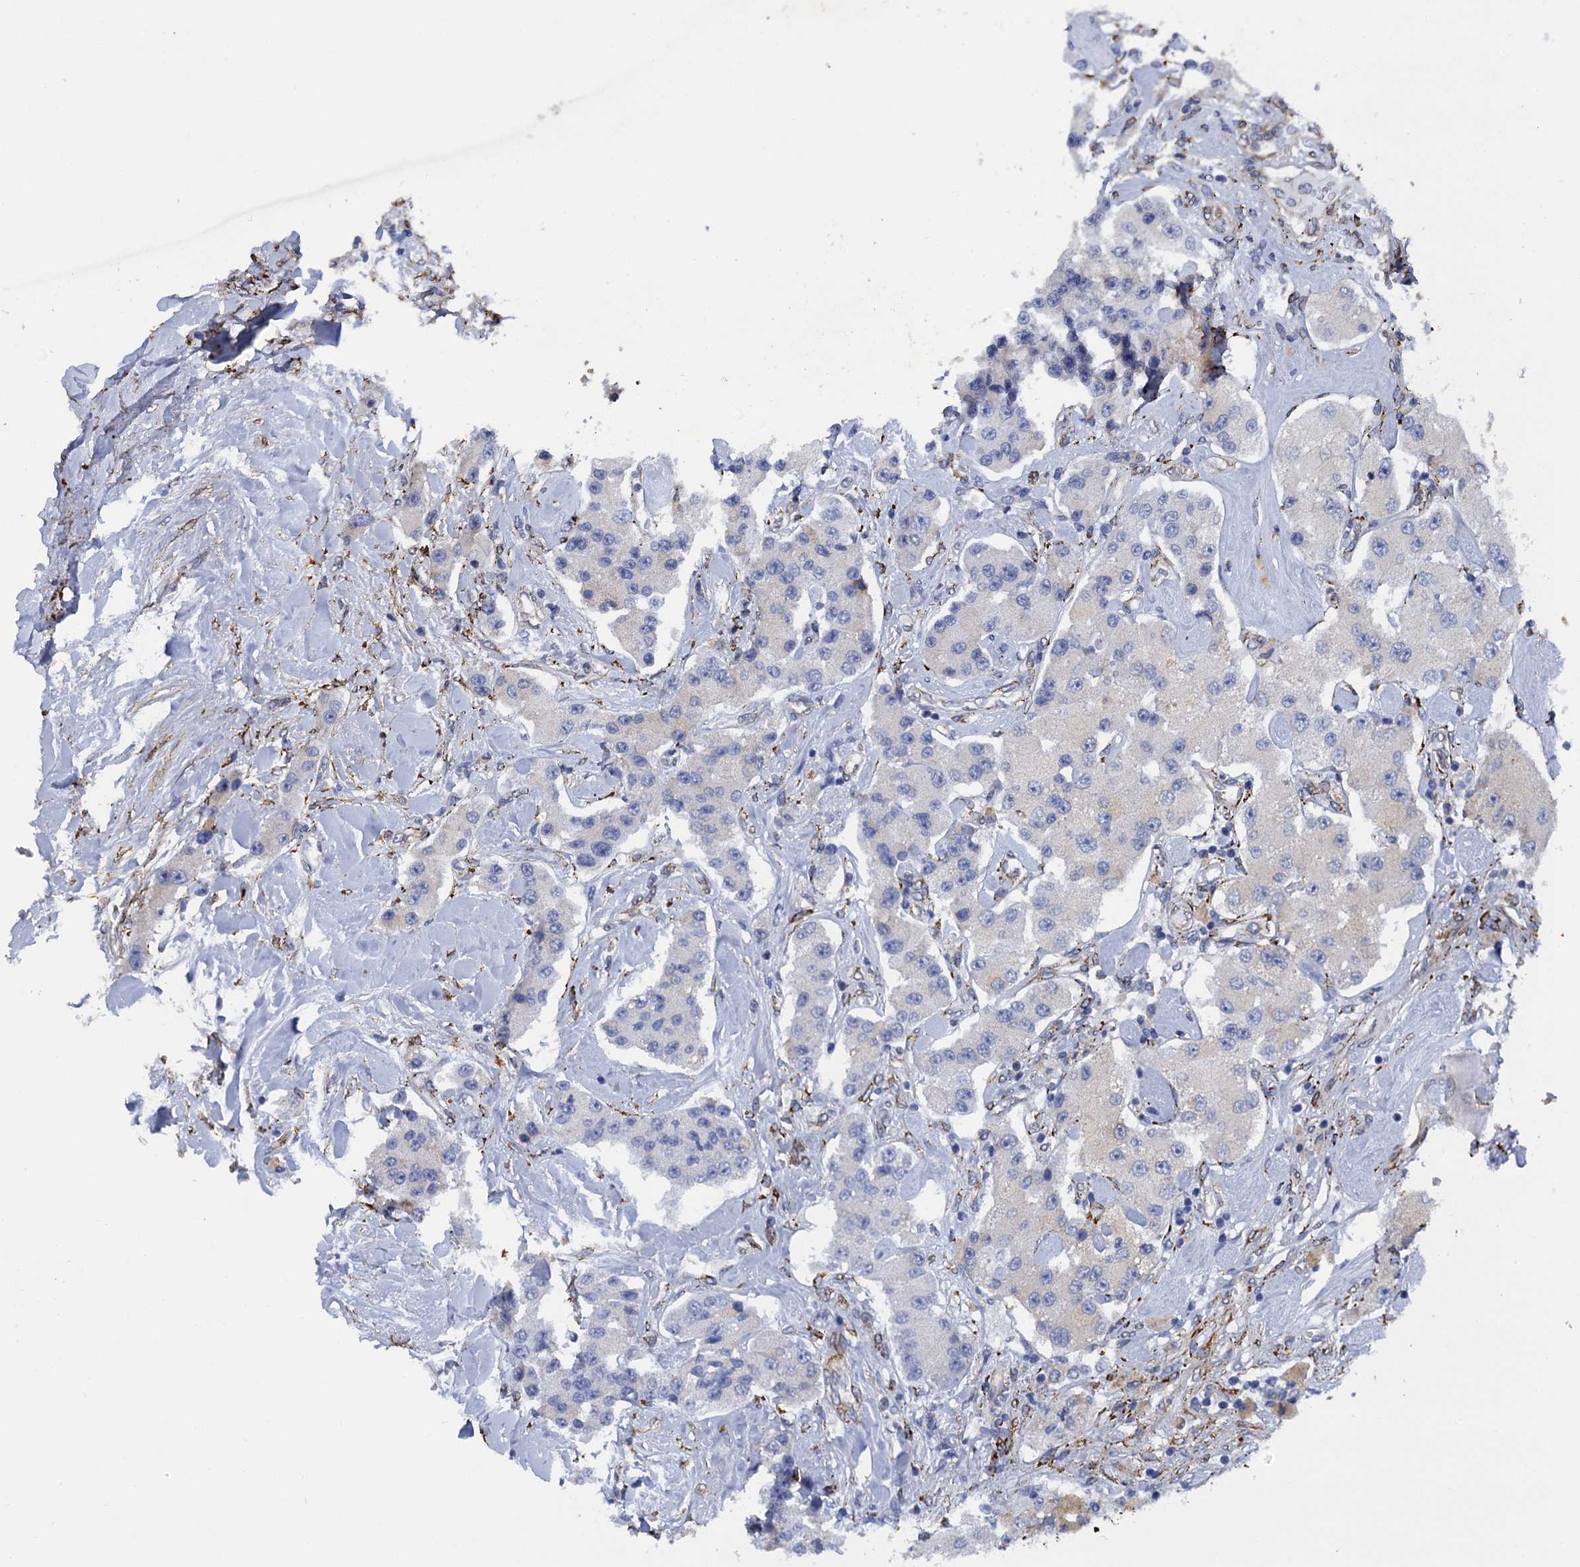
{"staining": {"intensity": "negative", "quantity": "none", "location": "none"}, "tissue": "carcinoid", "cell_type": "Tumor cells", "image_type": "cancer", "snomed": [{"axis": "morphology", "description": "Carcinoid, malignant, NOS"}, {"axis": "topography", "description": "Pancreas"}], "caption": "A histopathology image of human carcinoid is negative for staining in tumor cells.", "gene": "POGLUT3", "patient": {"sex": "male", "age": 41}}